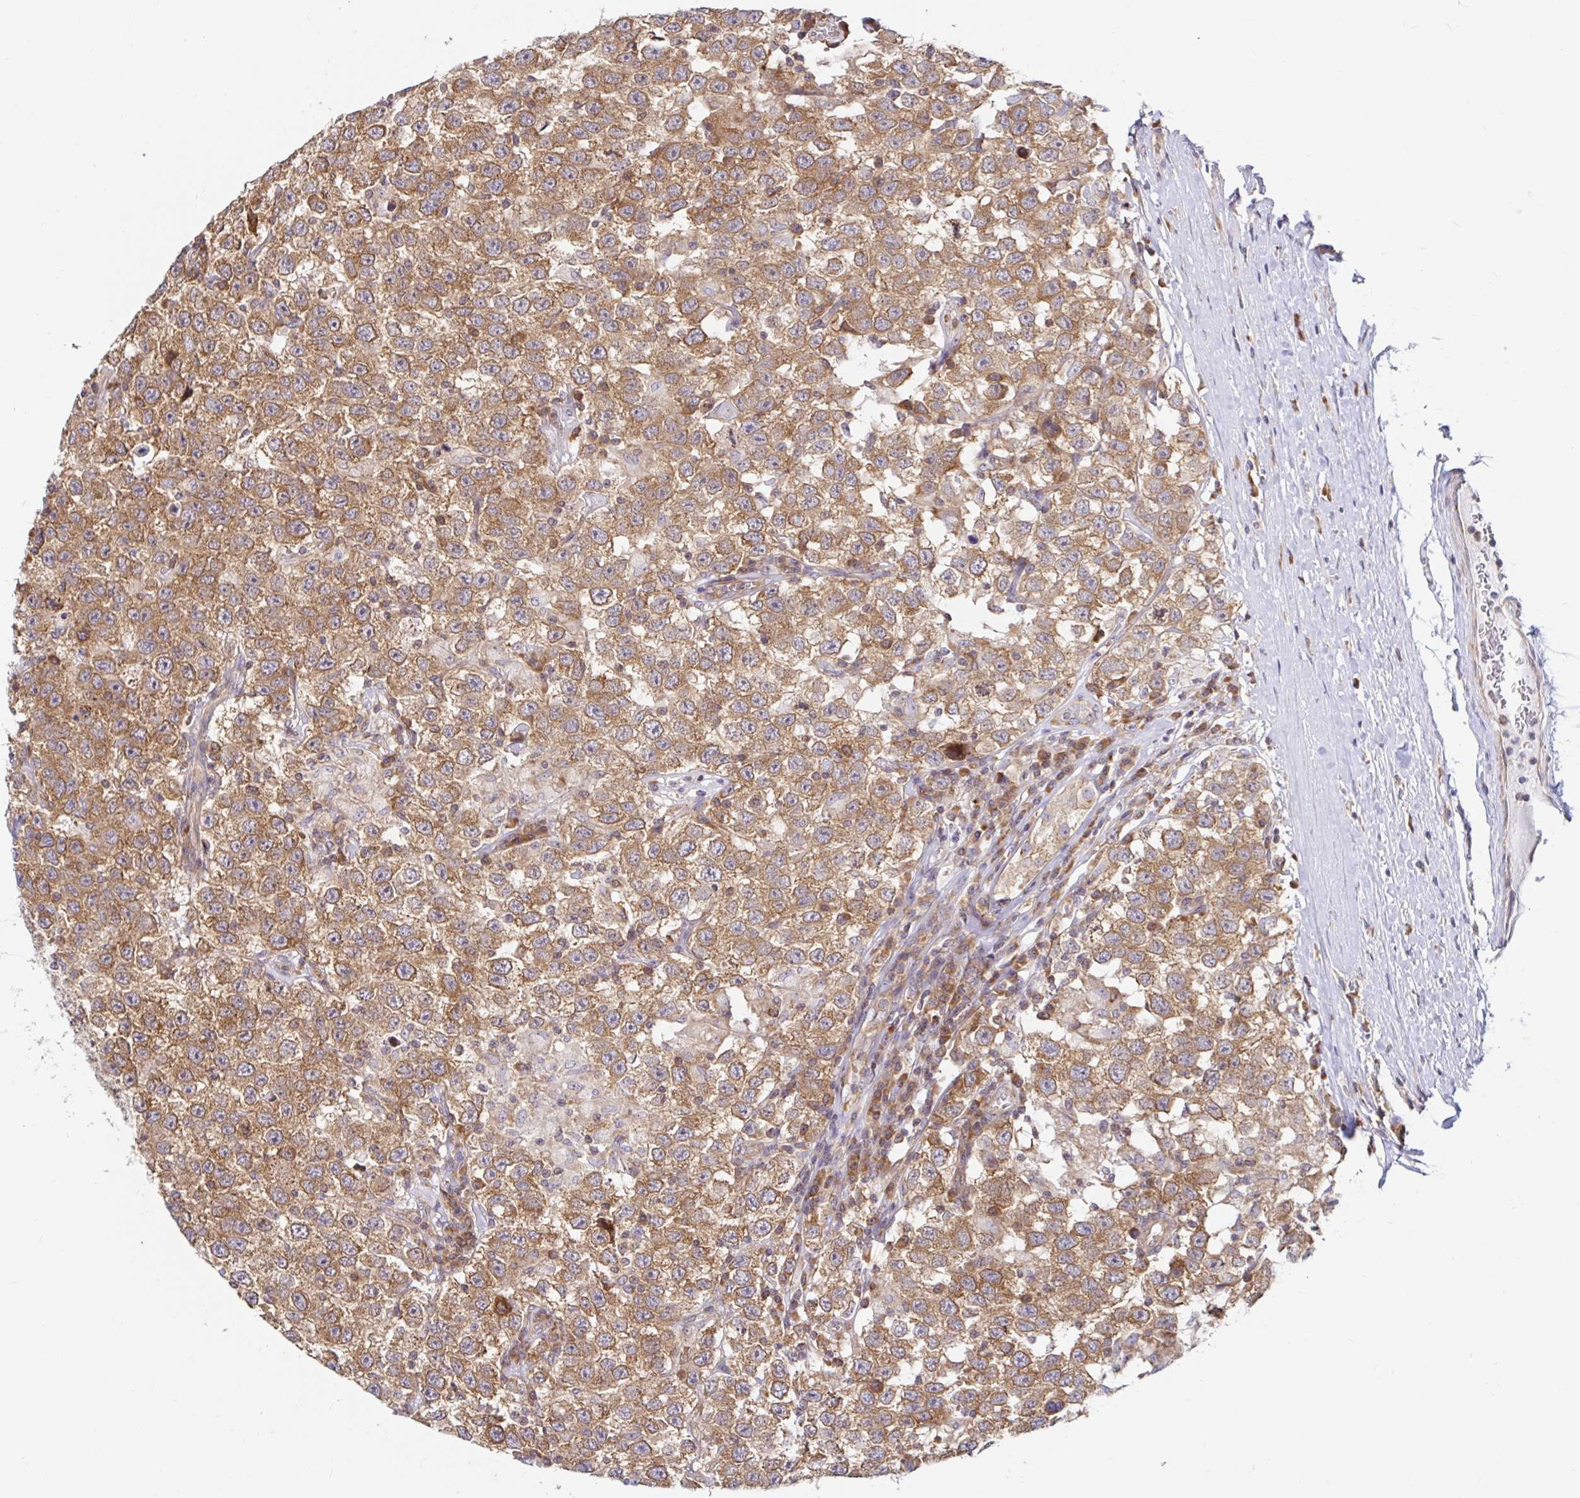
{"staining": {"intensity": "moderate", "quantity": ">75%", "location": "cytoplasmic/membranous"}, "tissue": "testis cancer", "cell_type": "Tumor cells", "image_type": "cancer", "snomed": [{"axis": "morphology", "description": "Seminoma, NOS"}, {"axis": "topography", "description": "Testis"}], "caption": "Tumor cells demonstrate moderate cytoplasmic/membranous staining in approximately >75% of cells in testis seminoma.", "gene": "LARP1", "patient": {"sex": "male", "age": 41}}